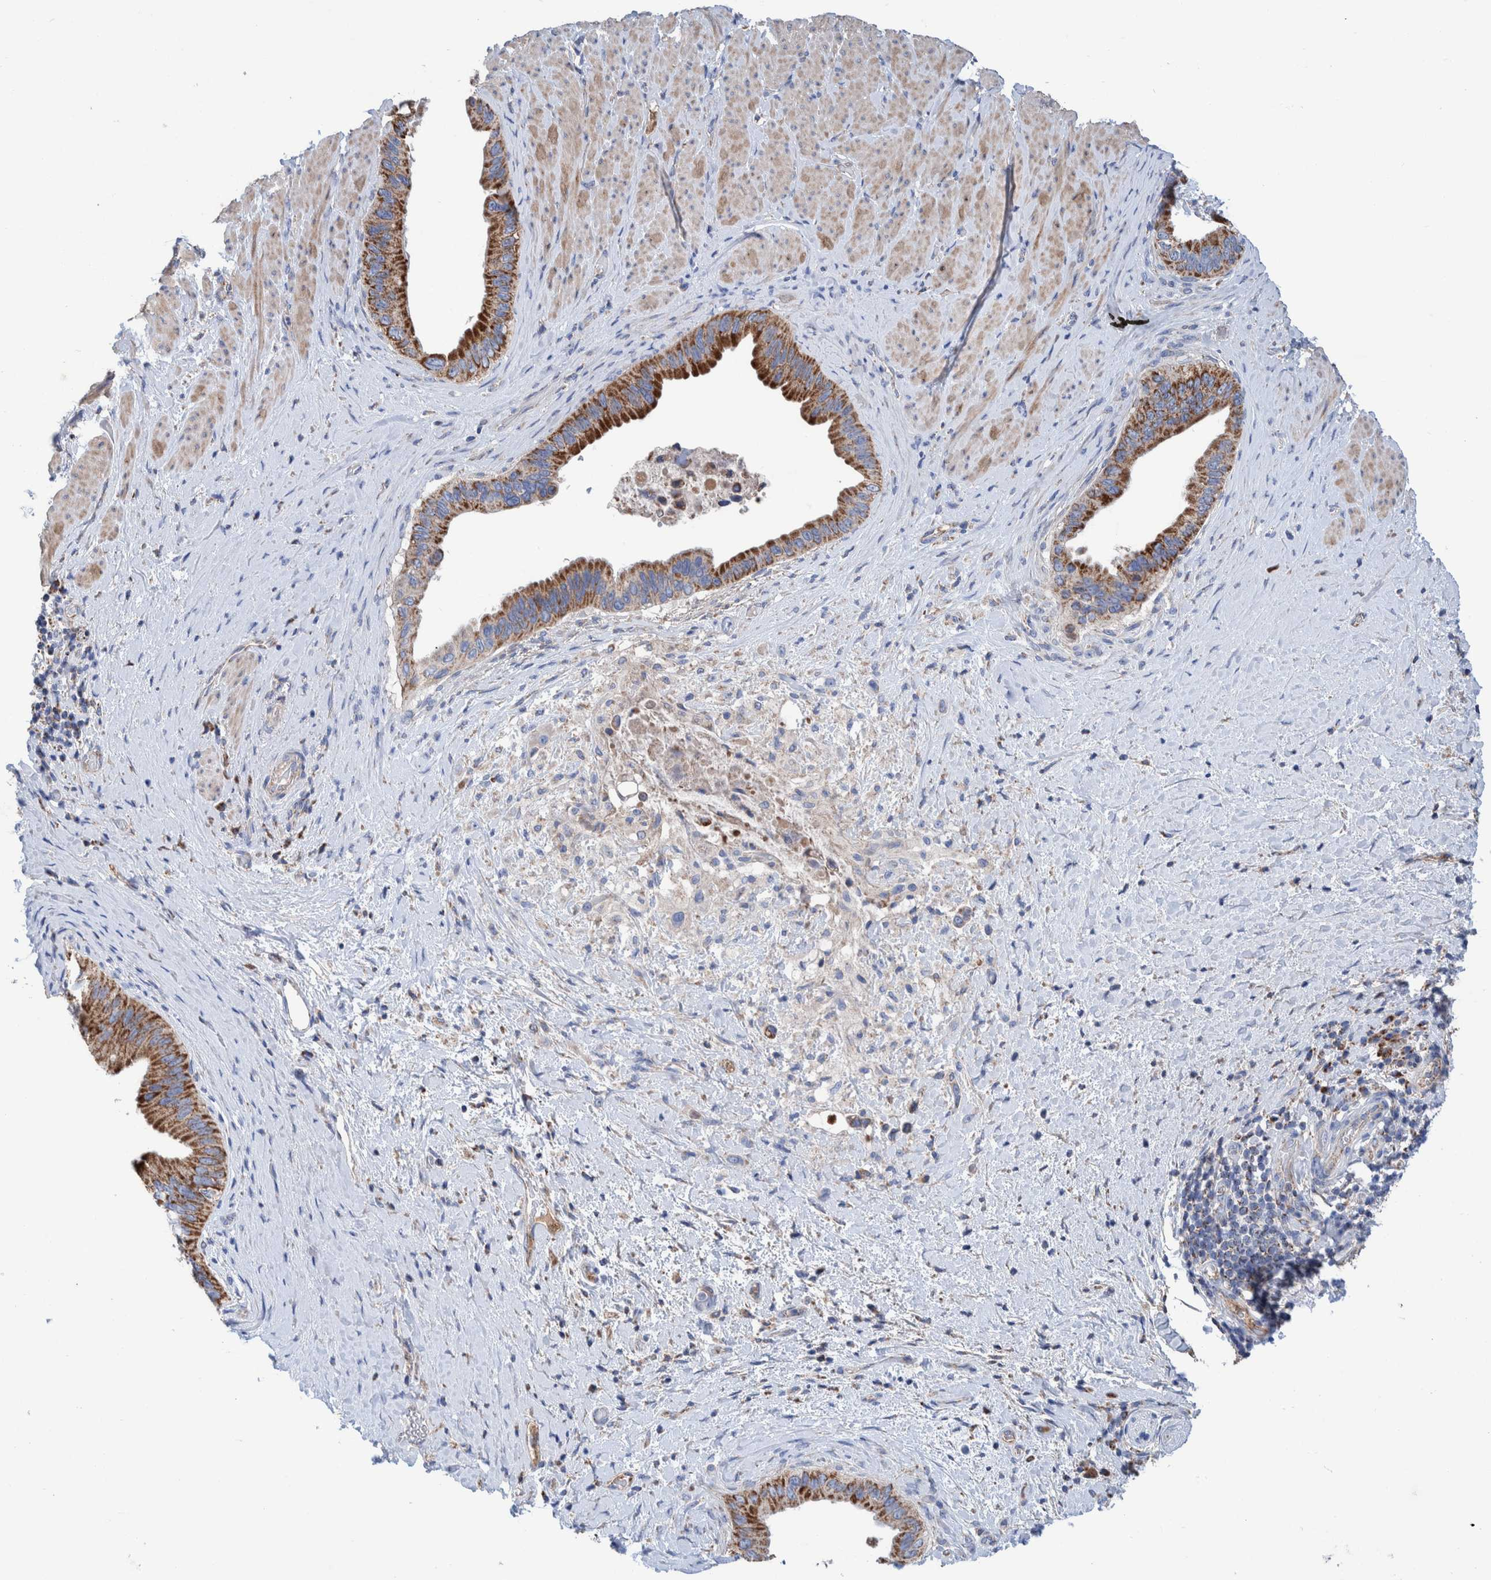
{"staining": {"intensity": "strong", "quantity": ">75%", "location": "cytoplasmic/membranous"}, "tissue": "pancreatic cancer", "cell_type": "Tumor cells", "image_type": "cancer", "snomed": [{"axis": "morphology", "description": "Adenocarcinoma, NOS"}, {"axis": "topography", "description": "Pancreas"}], "caption": "Pancreatic cancer stained with DAB immunohistochemistry (IHC) reveals high levels of strong cytoplasmic/membranous staining in approximately >75% of tumor cells.", "gene": "DECR1", "patient": {"sex": "female", "age": 56}}